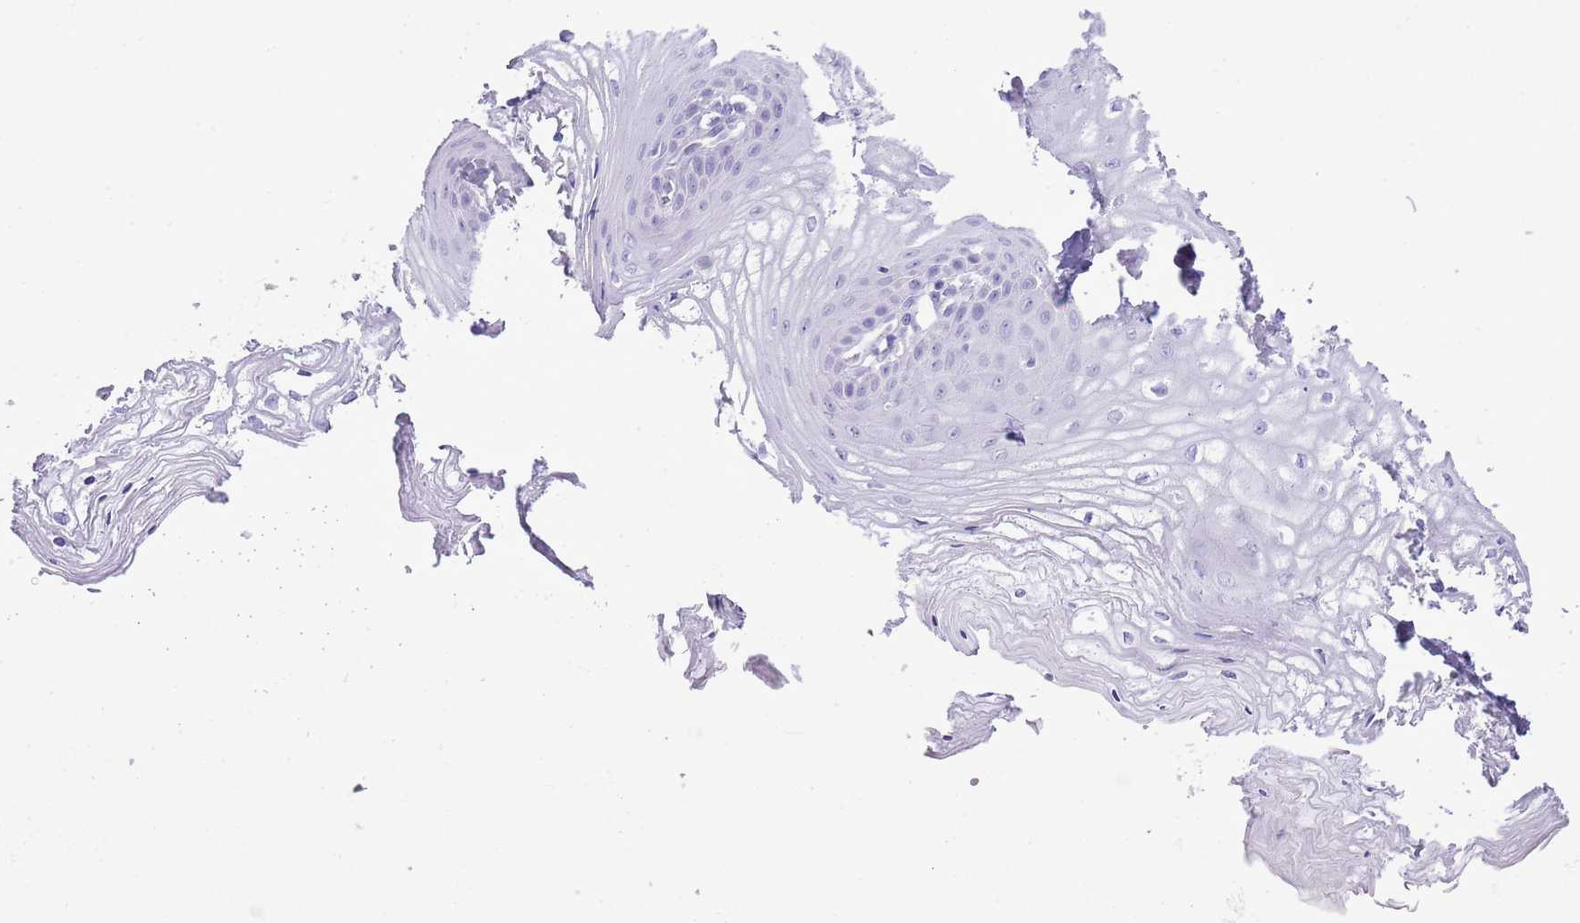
{"staining": {"intensity": "negative", "quantity": "none", "location": "none"}, "tissue": "vagina", "cell_type": "Squamous epithelial cells", "image_type": "normal", "snomed": [{"axis": "morphology", "description": "Normal tissue, NOS"}, {"axis": "topography", "description": "Vagina"}], "caption": "Immunohistochemistry of normal vagina demonstrates no staining in squamous epithelial cells. Nuclei are stained in blue.", "gene": "AAR2", "patient": {"sex": "female", "age": 68}}